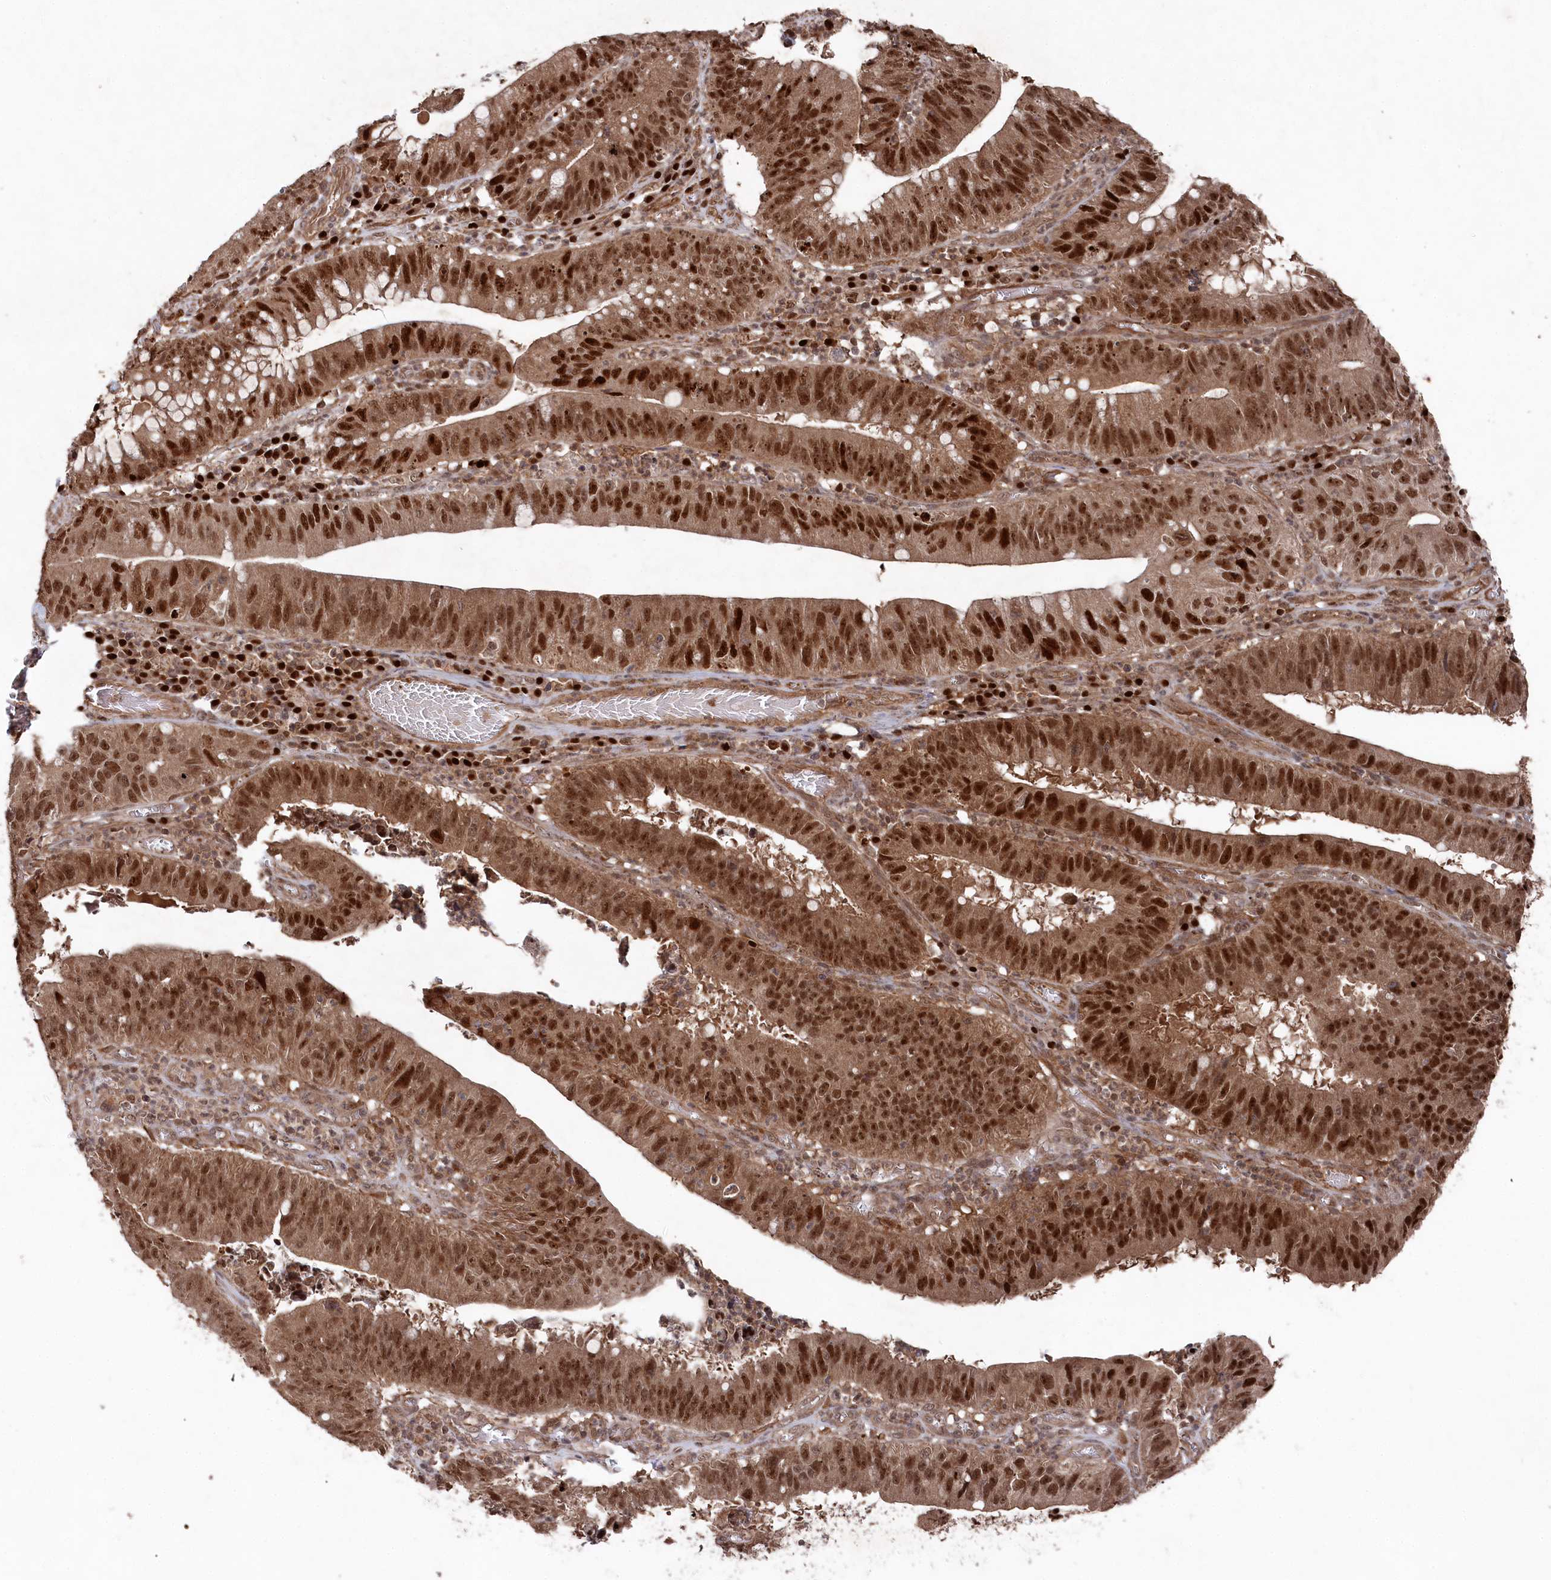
{"staining": {"intensity": "strong", "quantity": ">75%", "location": "cytoplasmic/membranous,nuclear"}, "tissue": "stomach cancer", "cell_type": "Tumor cells", "image_type": "cancer", "snomed": [{"axis": "morphology", "description": "Adenocarcinoma, NOS"}, {"axis": "topography", "description": "Stomach"}], "caption": "Protein analysis of stomach adenocarcinoma tissue shows strong cytoplasmic/membranous and nuclear expression in about >75% of tumor cells. Nuclei are stained in blue.", "gene": "BORCS7", "patient": {"sex": "male", "age": 59}}